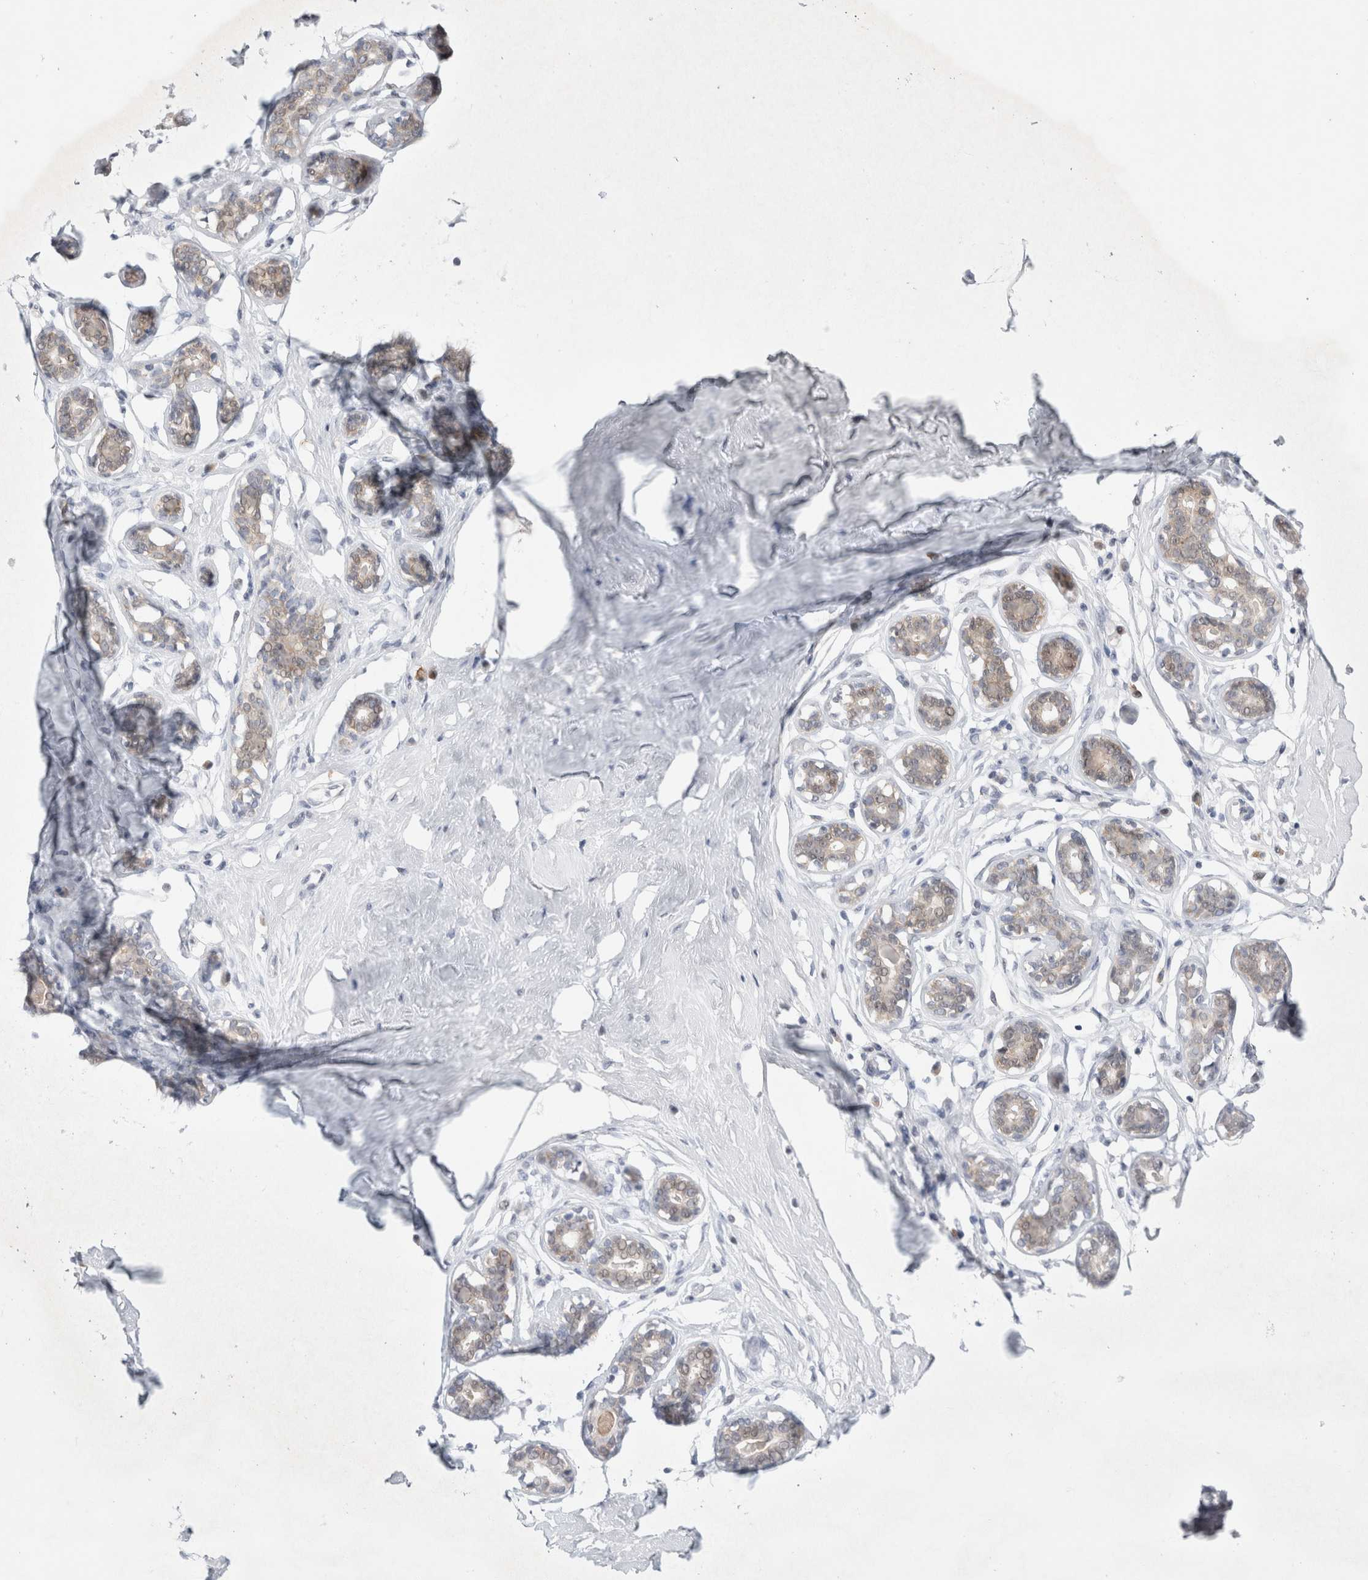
{"staining": {"intensity": "negative", "quantity": "none", "location": "none"}, "tissue": "breast", "cell_type": "Adipocytes", "image_type": "normal", "snomed": [{"axis": "morphology", "description": "Normal tissue, NOS"}, {"axis": "topography", "description": "Breast"}], "caption": "Adipocytes are negative for protein expression in normal human breast. (DAB immunohistochemistry visualized using brightfield microscopy, high magnification).", "gene": "WIPF2", "patient": {"sex": "female", "age": 23}}